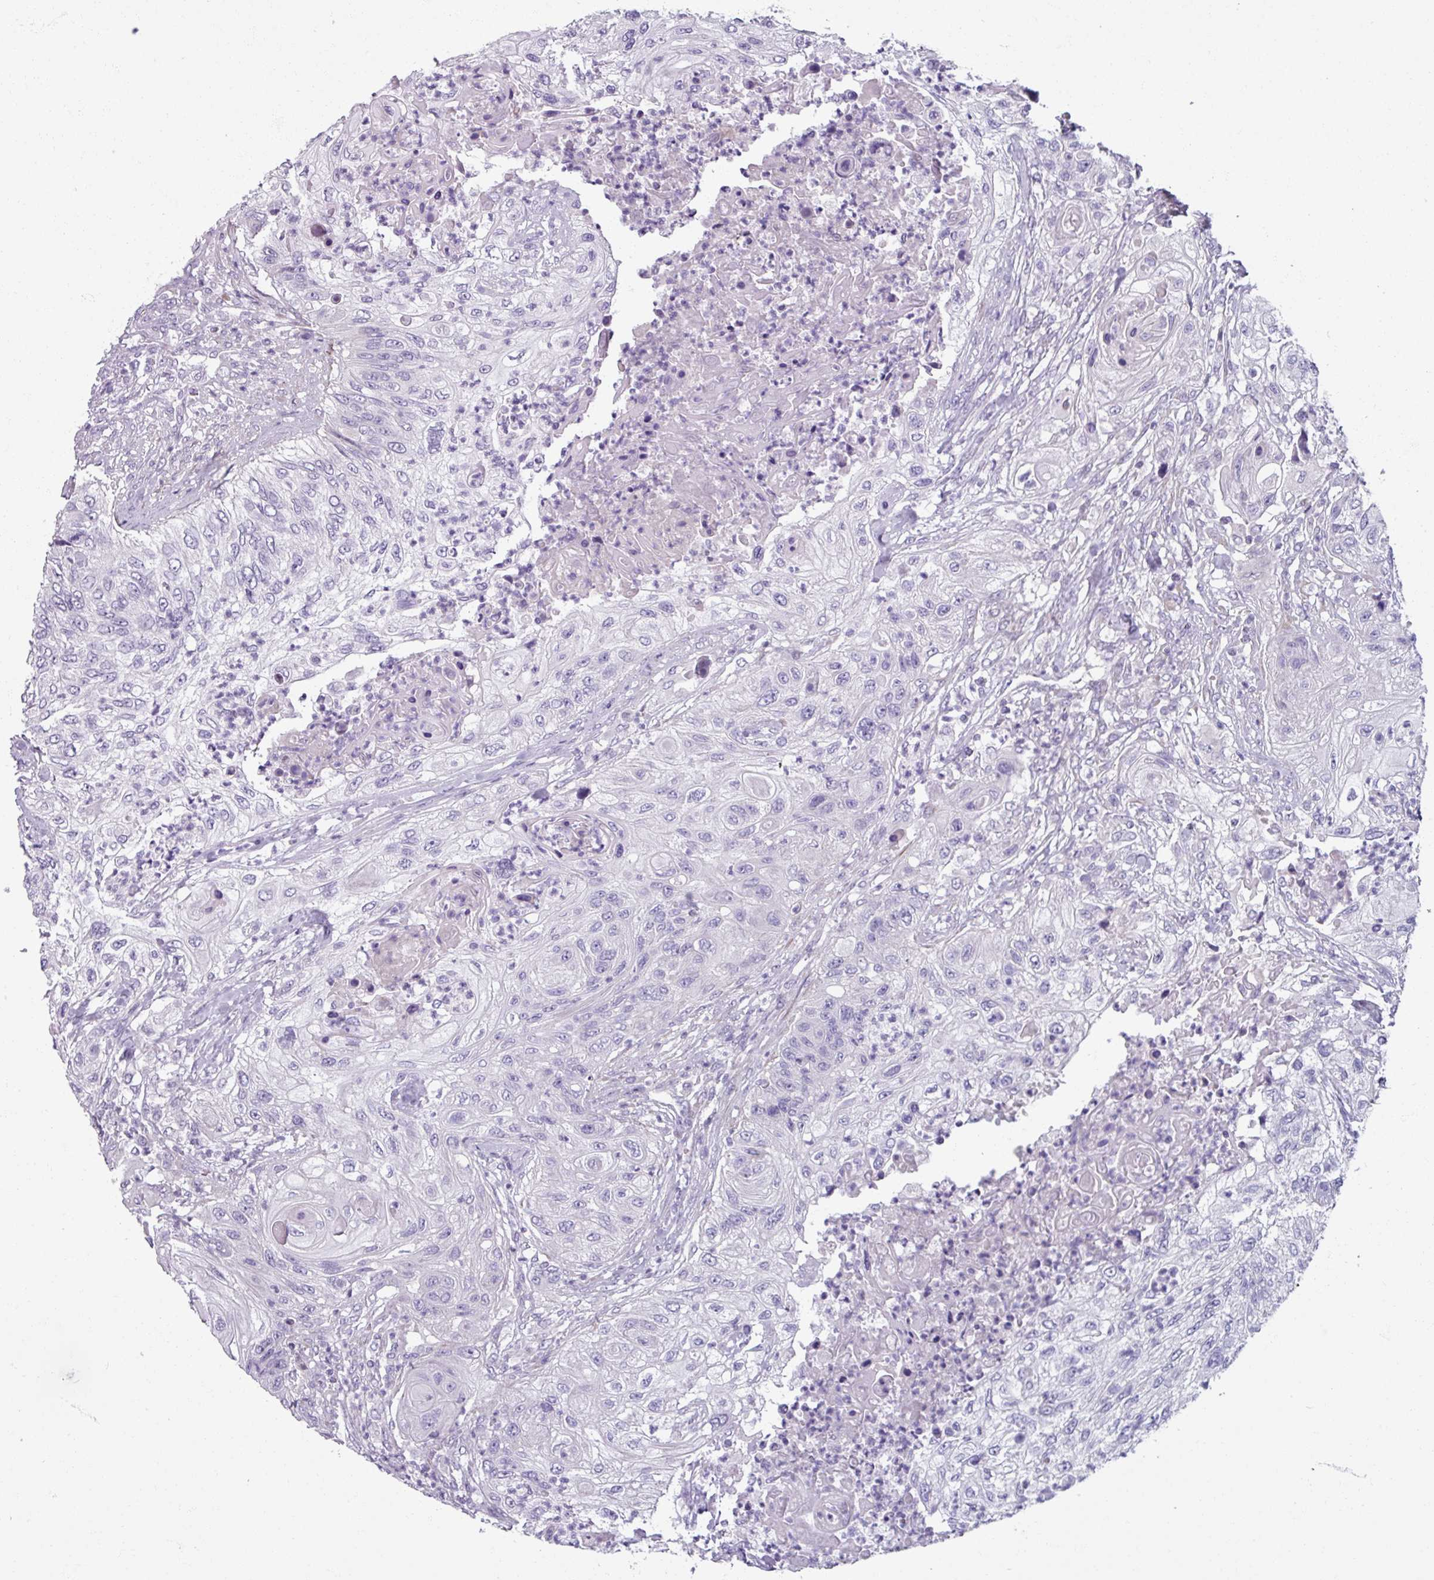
{"staining": {"intensity": "negative", "quantity": "none", "location": "none"}, "tissue": "urothelial cancer", "cell_type": "Tumor cells", "image_type": "cancer", "snomed": [{"axis": "morphology", "description": "Urothelial carcinoma, High grade"}, {"axis": "topography", "description": "Urinary bladder"}], "caption": "High power microscopy histopathology image of an immunohistochemistry (IHC) micrograph of high-grade urothelial carcinoma, revealing no significant staining in tumor cells. The staining is performed using DAB (3,3'-diaminobenzidine) brown chromogen with nuclei counter-stained in using hematoxylin.", "gene": "SMIM11", "patient": {"sex": "female", "age": 60}}